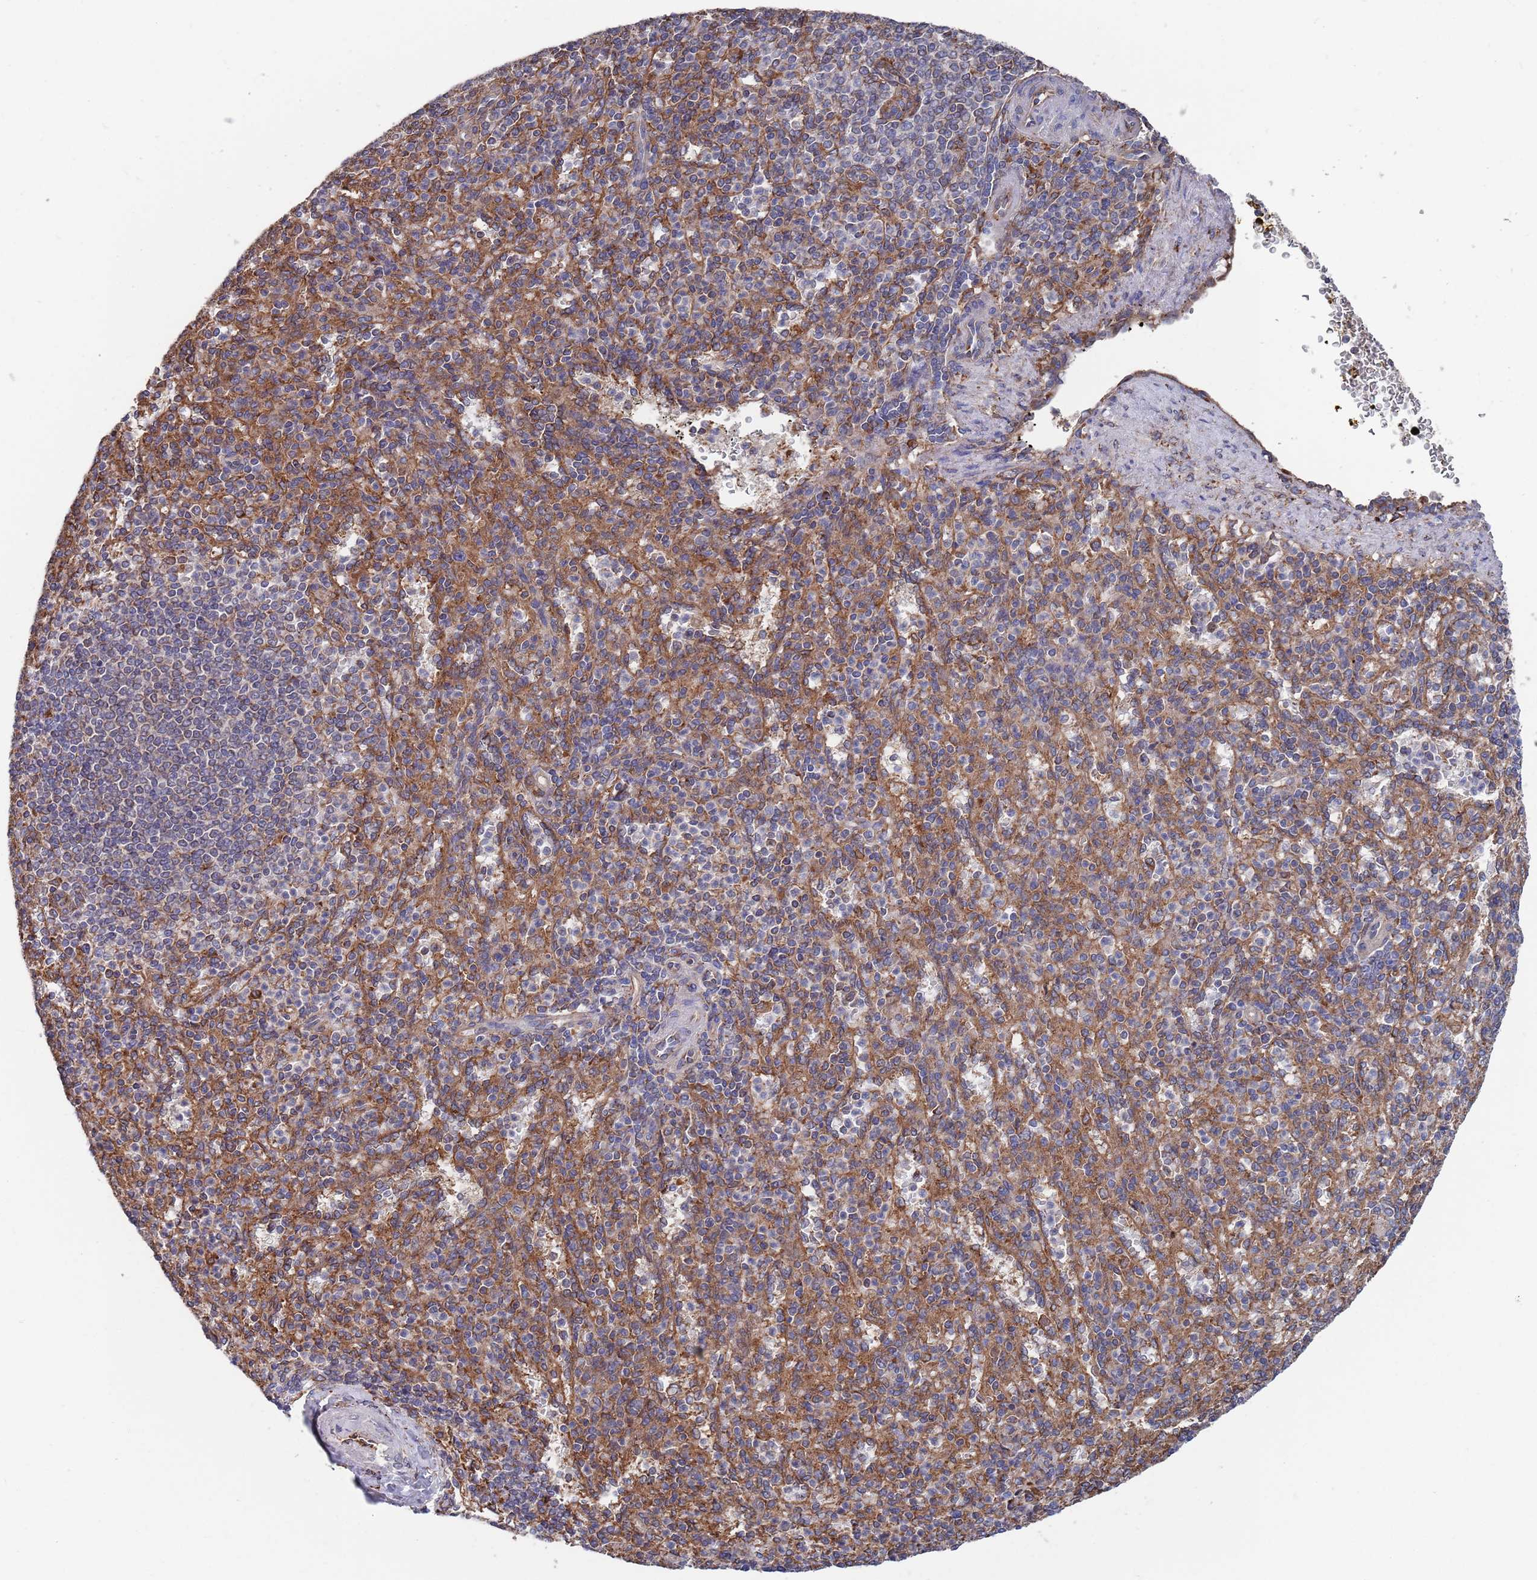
{"staining": {"intensity": "moderate", "quantity": "25%-75%", "location": "cytoplasmic/membranous"}, "tissue": "spleen", "cell_type": "Cells in red pulp", "image_type": "normal", "snomed": [{"axis": "morphology", "description": "Normal tissue, NOS"}, {"axis": "topography", "description": "Spleen"}], "caption": "DAB immunohistochemical staining of unremarkable spleen demonstrates moderate cytoplasmic/membranous protein positivity in about 25%-75% of cells in red pulp.", "gene": "GID8", "patient": {"sex": "female", "age": 74}}